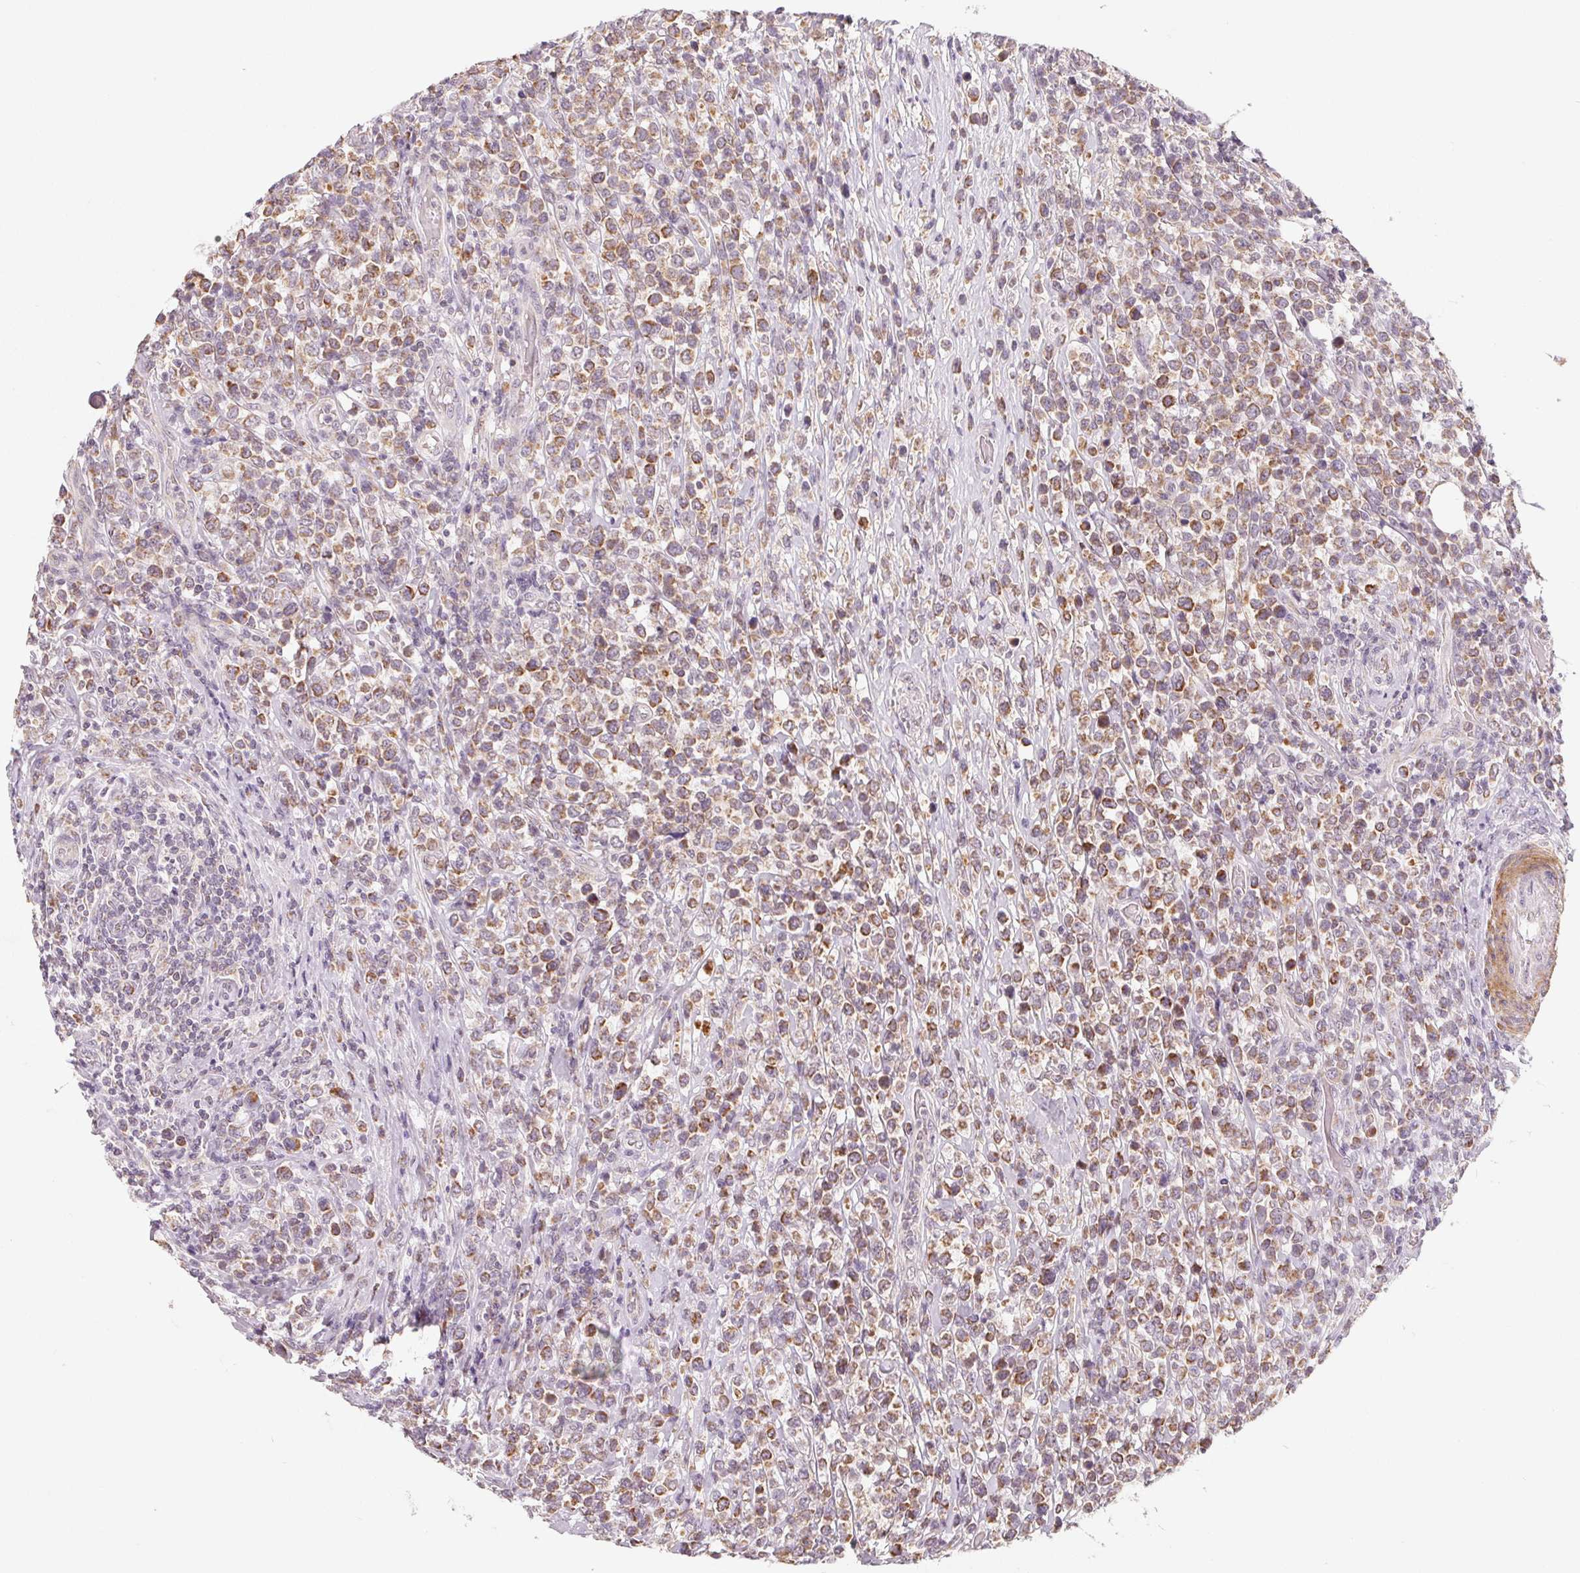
{"staining": {"intensity": "moderate", "quantity": ">75%", "location": "cytoplasmic/membranous"}, "tissue": "lymphoma", "cell_type": "Tumor cells", "image_type": "cancer", "snomed": [{"axis": "morphology", "description": "Malignant lymphoma, non-Hodgkin's type, High grade"}, {"axis": "topography", "description": "Soft tissue"}], "caption": "Immunohistochemistry (IHC) of malignant lymphoma, non-Hodgkin's type (high-grade) reveals medium levels of moderate cytoplasmic/membranous positivity in about >75% of tumor cells.", "gene": "GHITM", "patient": {"sex": "female", "age": 56}}